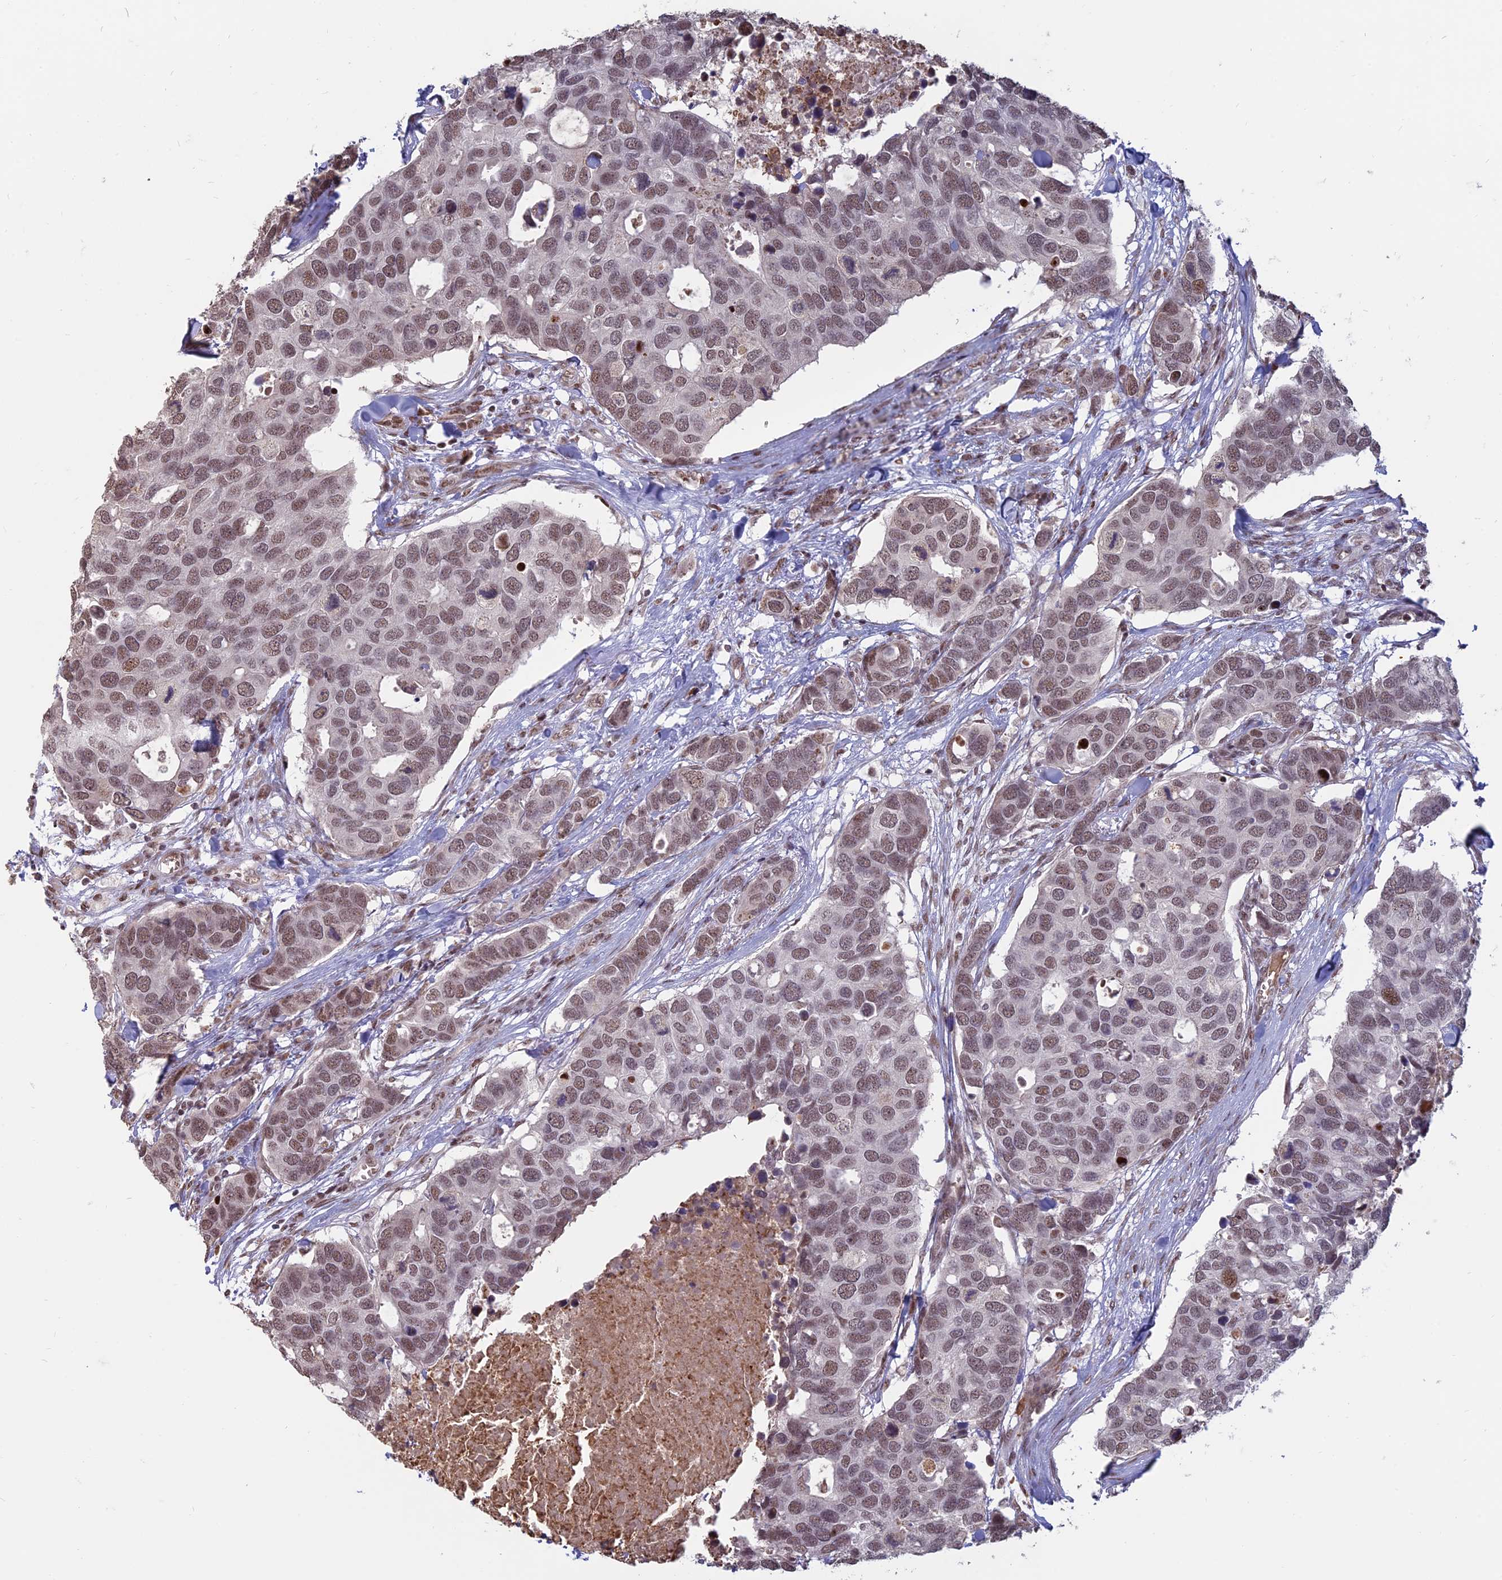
{"staining": {"intensity": "moderate", "quantity": ">75%", "location": "nuclear"}, "tissue": "breast cancer", "cell_type": "Tumor cells", "image_type": "cancer", "snomed": [{"axis": "morphology", "description": "Duct carcinoma"}, {"axis": "topography", "description": "Breast"}], "caption": "DAB (3,3'-diaminobenzidine) immunohistochemical staining of breast cancer (infiltrating ductal carcinoma) reveals moderate nuclear protein positivity in approximately >75% of tumor cells.", "gene": "MFAP1", "patient": {"sex": "female", "age": 83}}